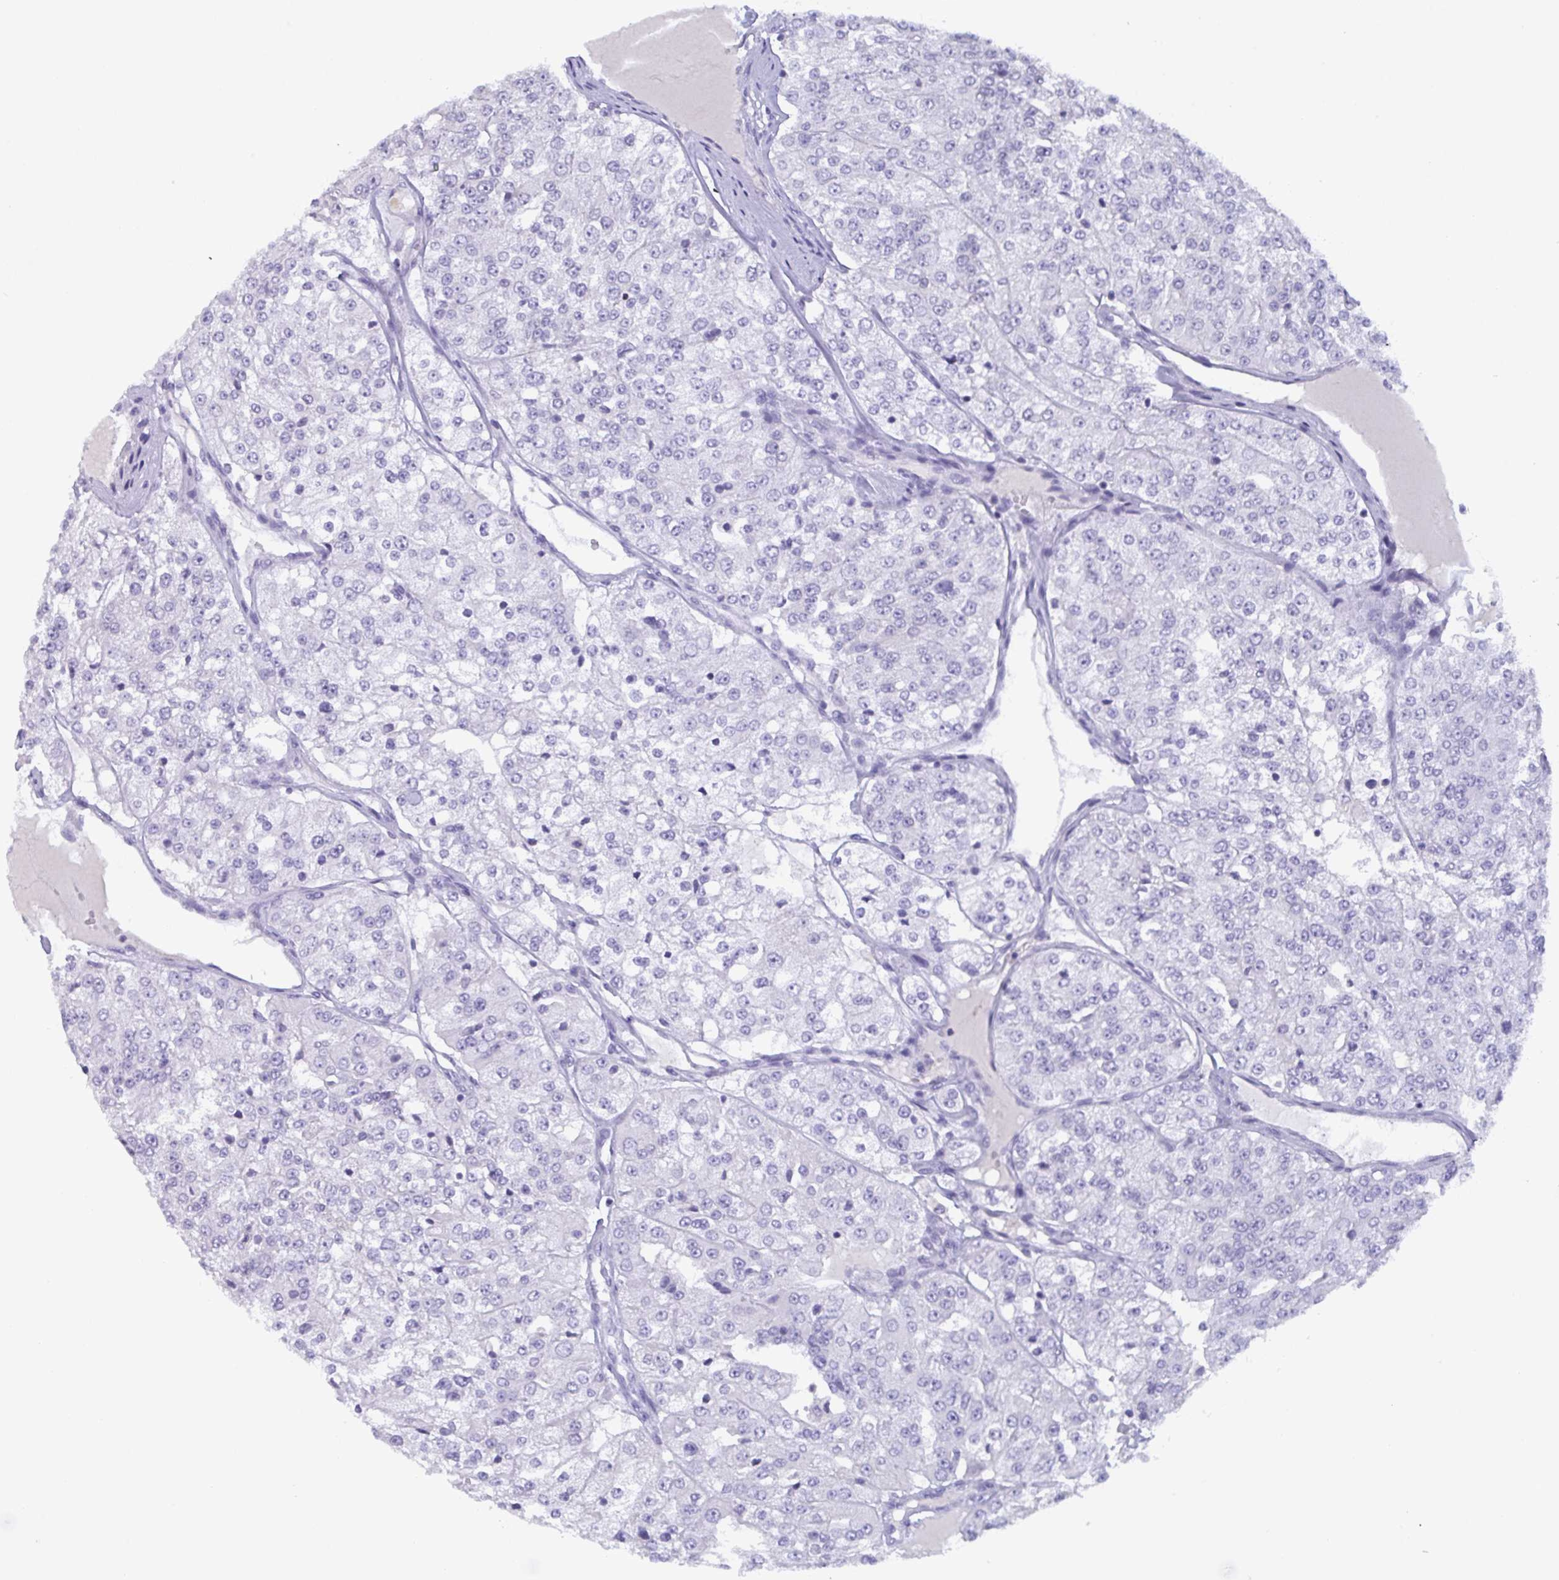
{"staining": {"intensity": "negative", "quantity": "none", "location": "none"}, "tissue": "renal cancer", "cell_type": "Tumor cells", "image_type": "cancer", "snomed": [{"axis": "morphology", "description": "Adenocarcinoma, NOS"}, {"axis": "topography", "description": "Kidney"}], "caption": "Adenocarcinoma (renal) was stained to show a protein in brown. There is no significant expression in tumor cells. (Stains: DAB (3,3'-diaminobenzidine) IHC with hematoxylin counter stain, Microscopy: brightfield microscopy at high magnification).", "gene": "SERPINB13", "patient": {"sex": "female", "age": 63}}